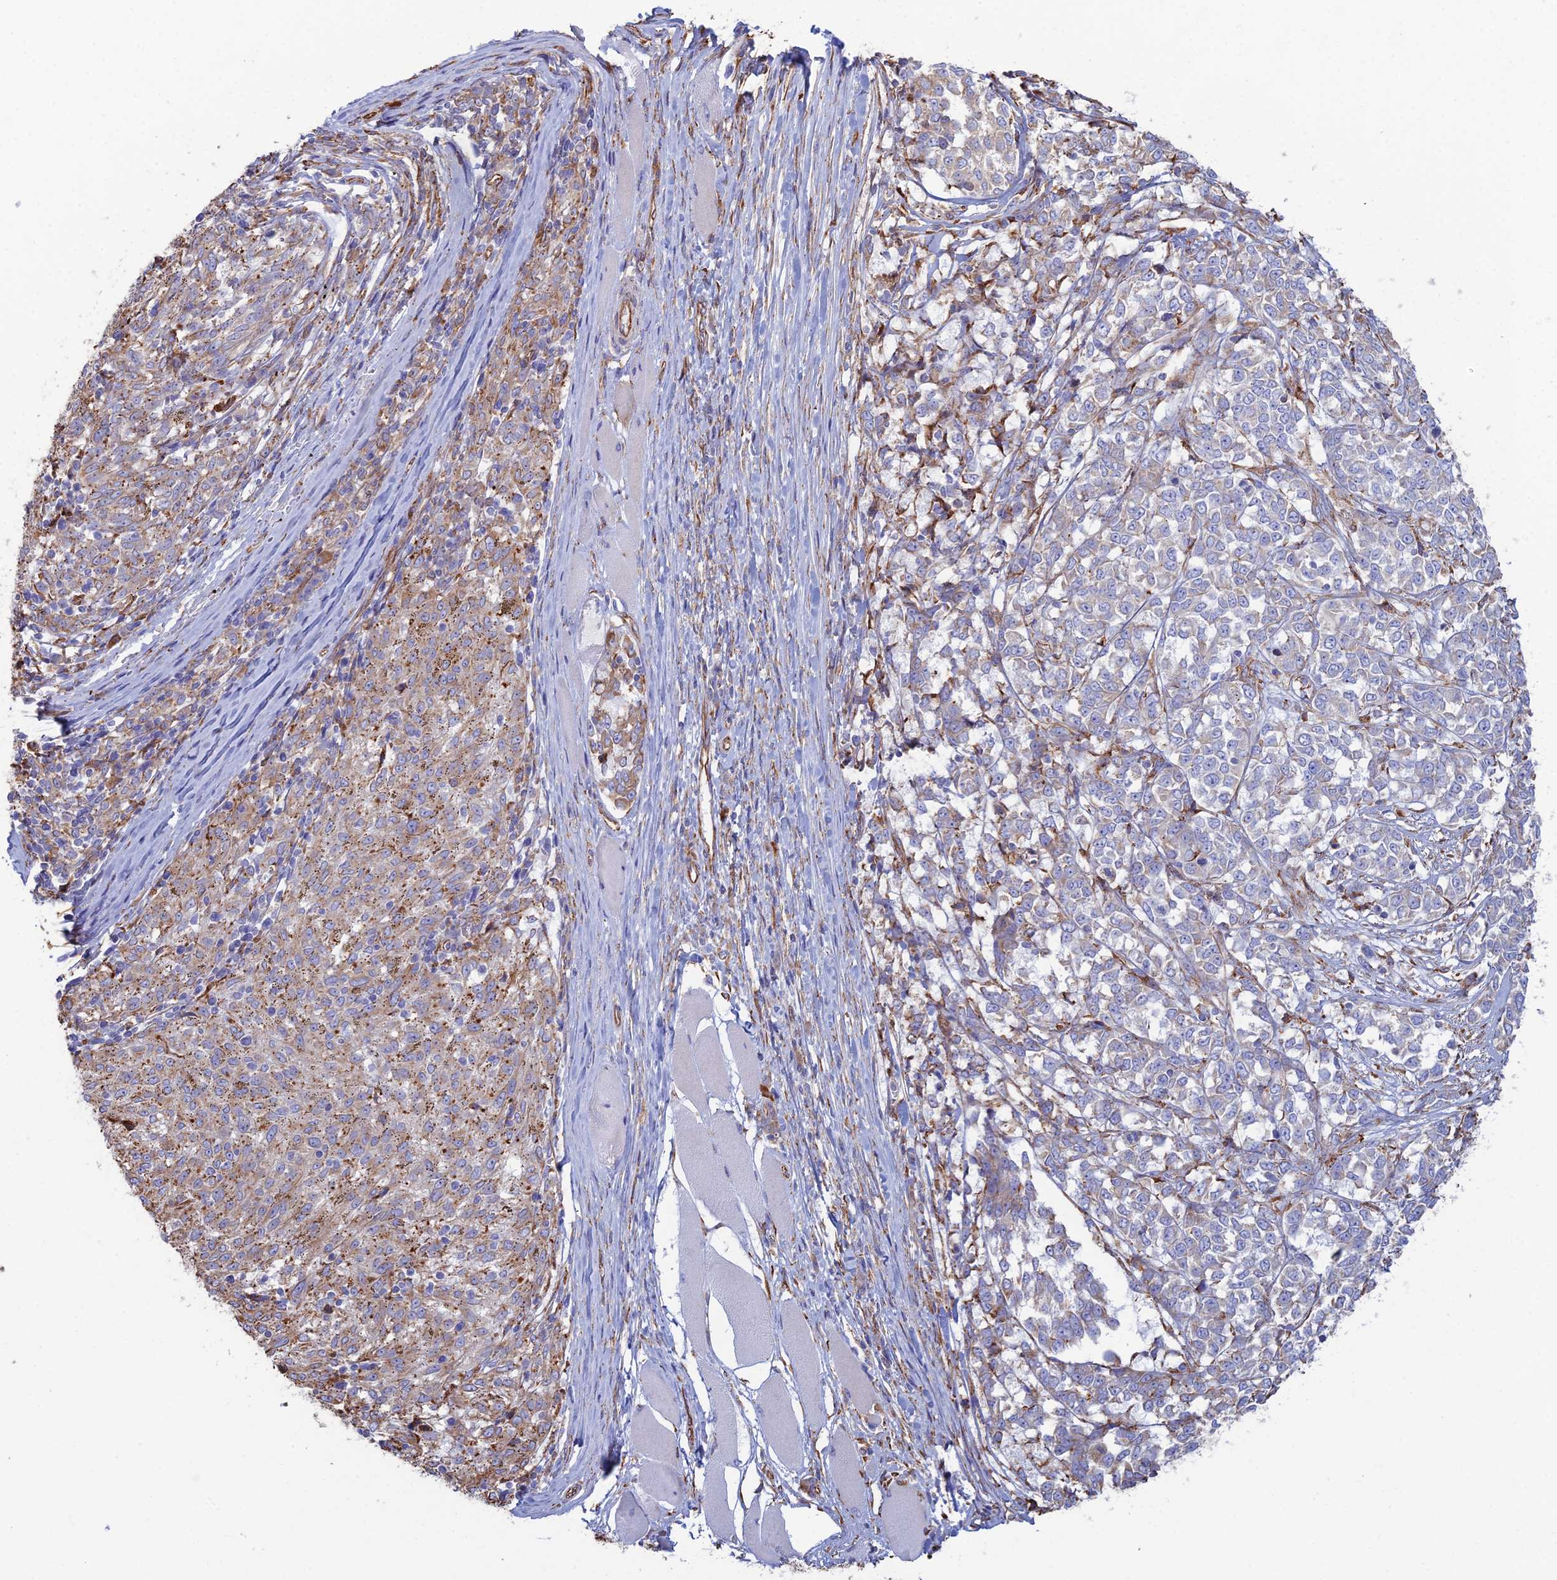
{"staining": {"intensity": "moderate", "quantity": "<25%", "location": "cytoplasmic/membranous"}, "tissue": "melanoma", "cell_type": "Tumor cells", "image_type": "cancer", "snomed": [{"axis": "morphology", "description": "Malignant melanoma, NOS"}, {"axis": "topography", "description": "Skin"}], "caption": "Immunohistochemistry (DAB) staining of melanoma exhibits moderate cytoplasmic/membranous protein staining in about <25% of tumor cells. (brown staining indicates protein expression, while blue staining denotes nuclei).", "gene": "CLVS2", "patient": {"sex": "female", "age": 72}}